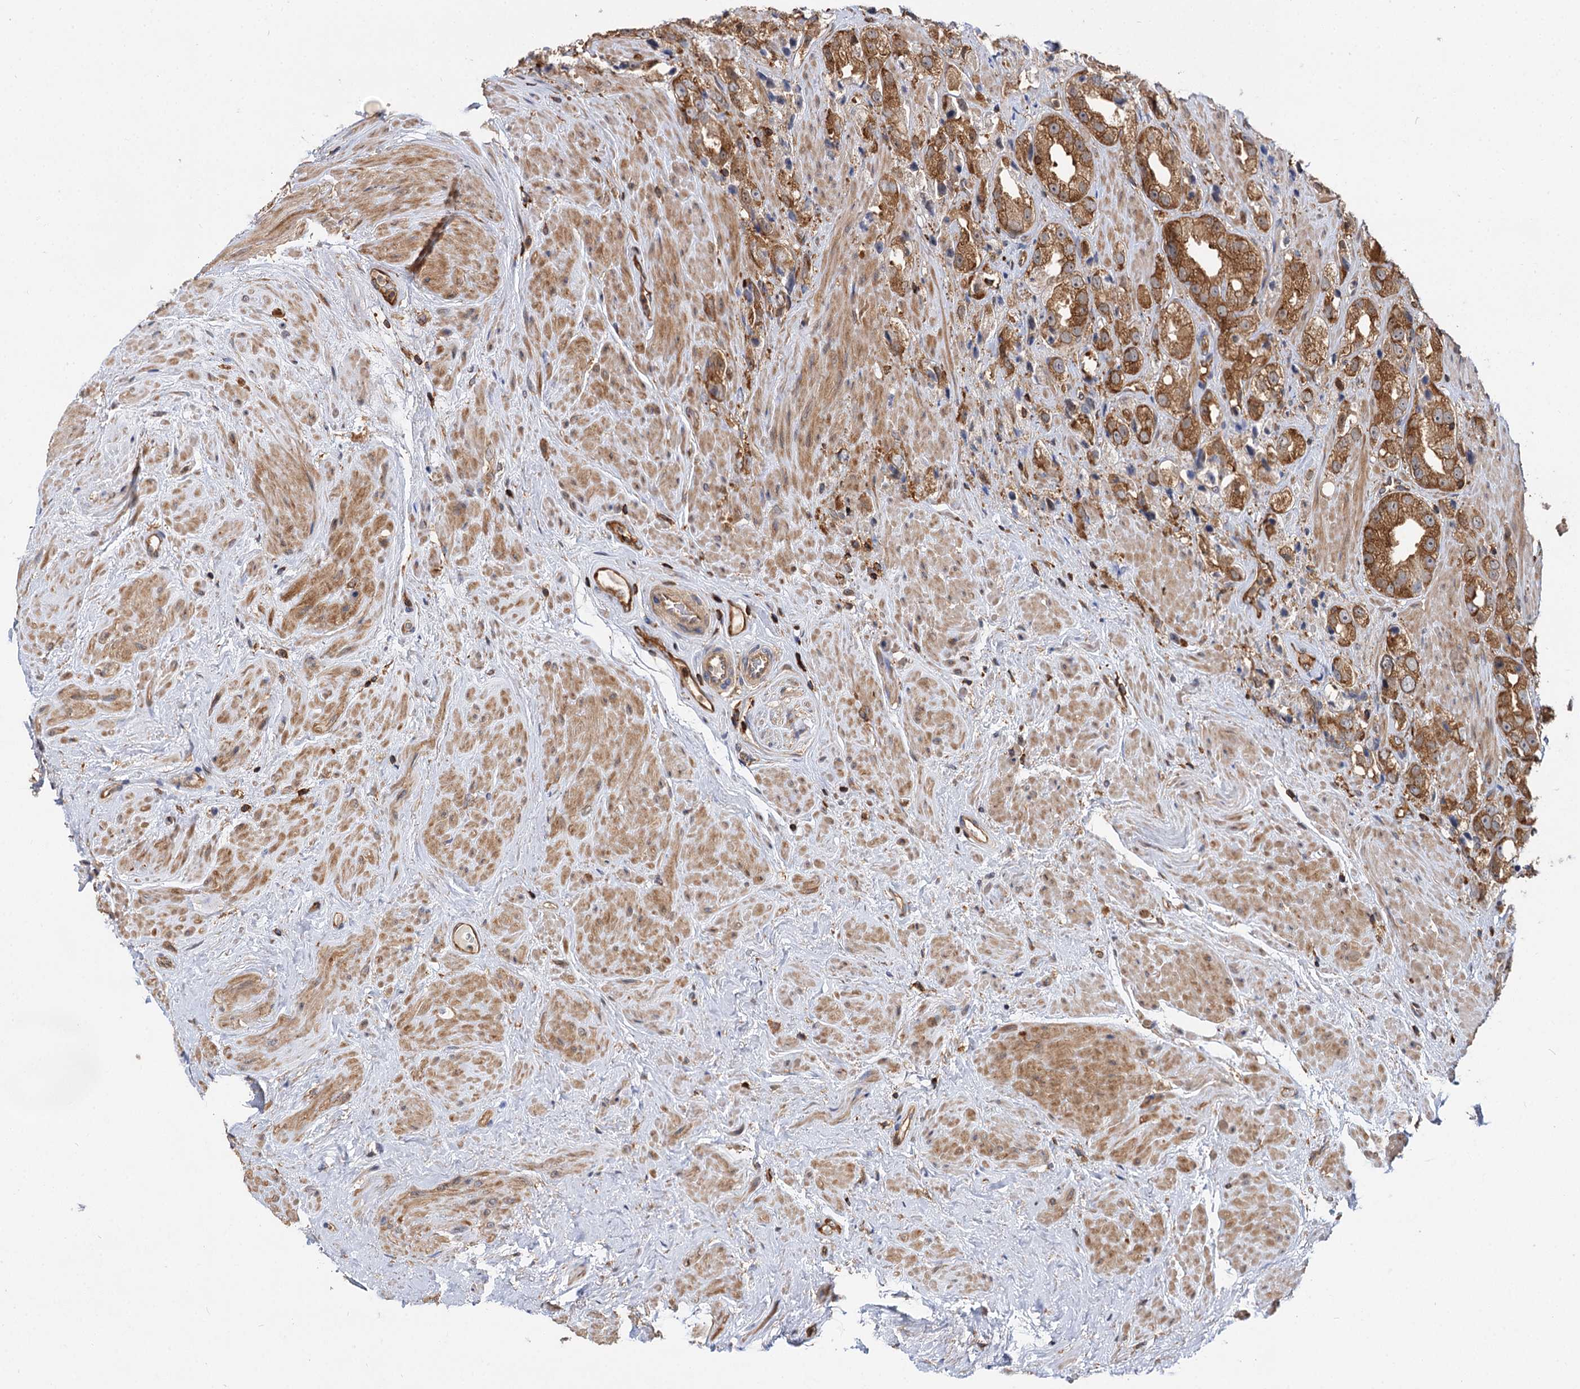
{"staining": {"intensity": "moderate", "quantity": ">75%", "location": "cytoplasmic/membranous"}, "tissue": "prostate cancer", "cell_type": "Tumor cells", "image_type": "cancer", "snomed": [{"axis": "morphology", "description": "Adenocarcinoma, NOS"}, {"axis": "topography", "description": "Prostate"}], "caption": "Immunohistochemical staining of prostate cancer (adenocarcinoma) exhibits moderate cytoplasmic/membranous protein positivity in approximately >75% of tumor cells.", "gene": "PACS1", "patient": {"sex": "male", "age": 79}}